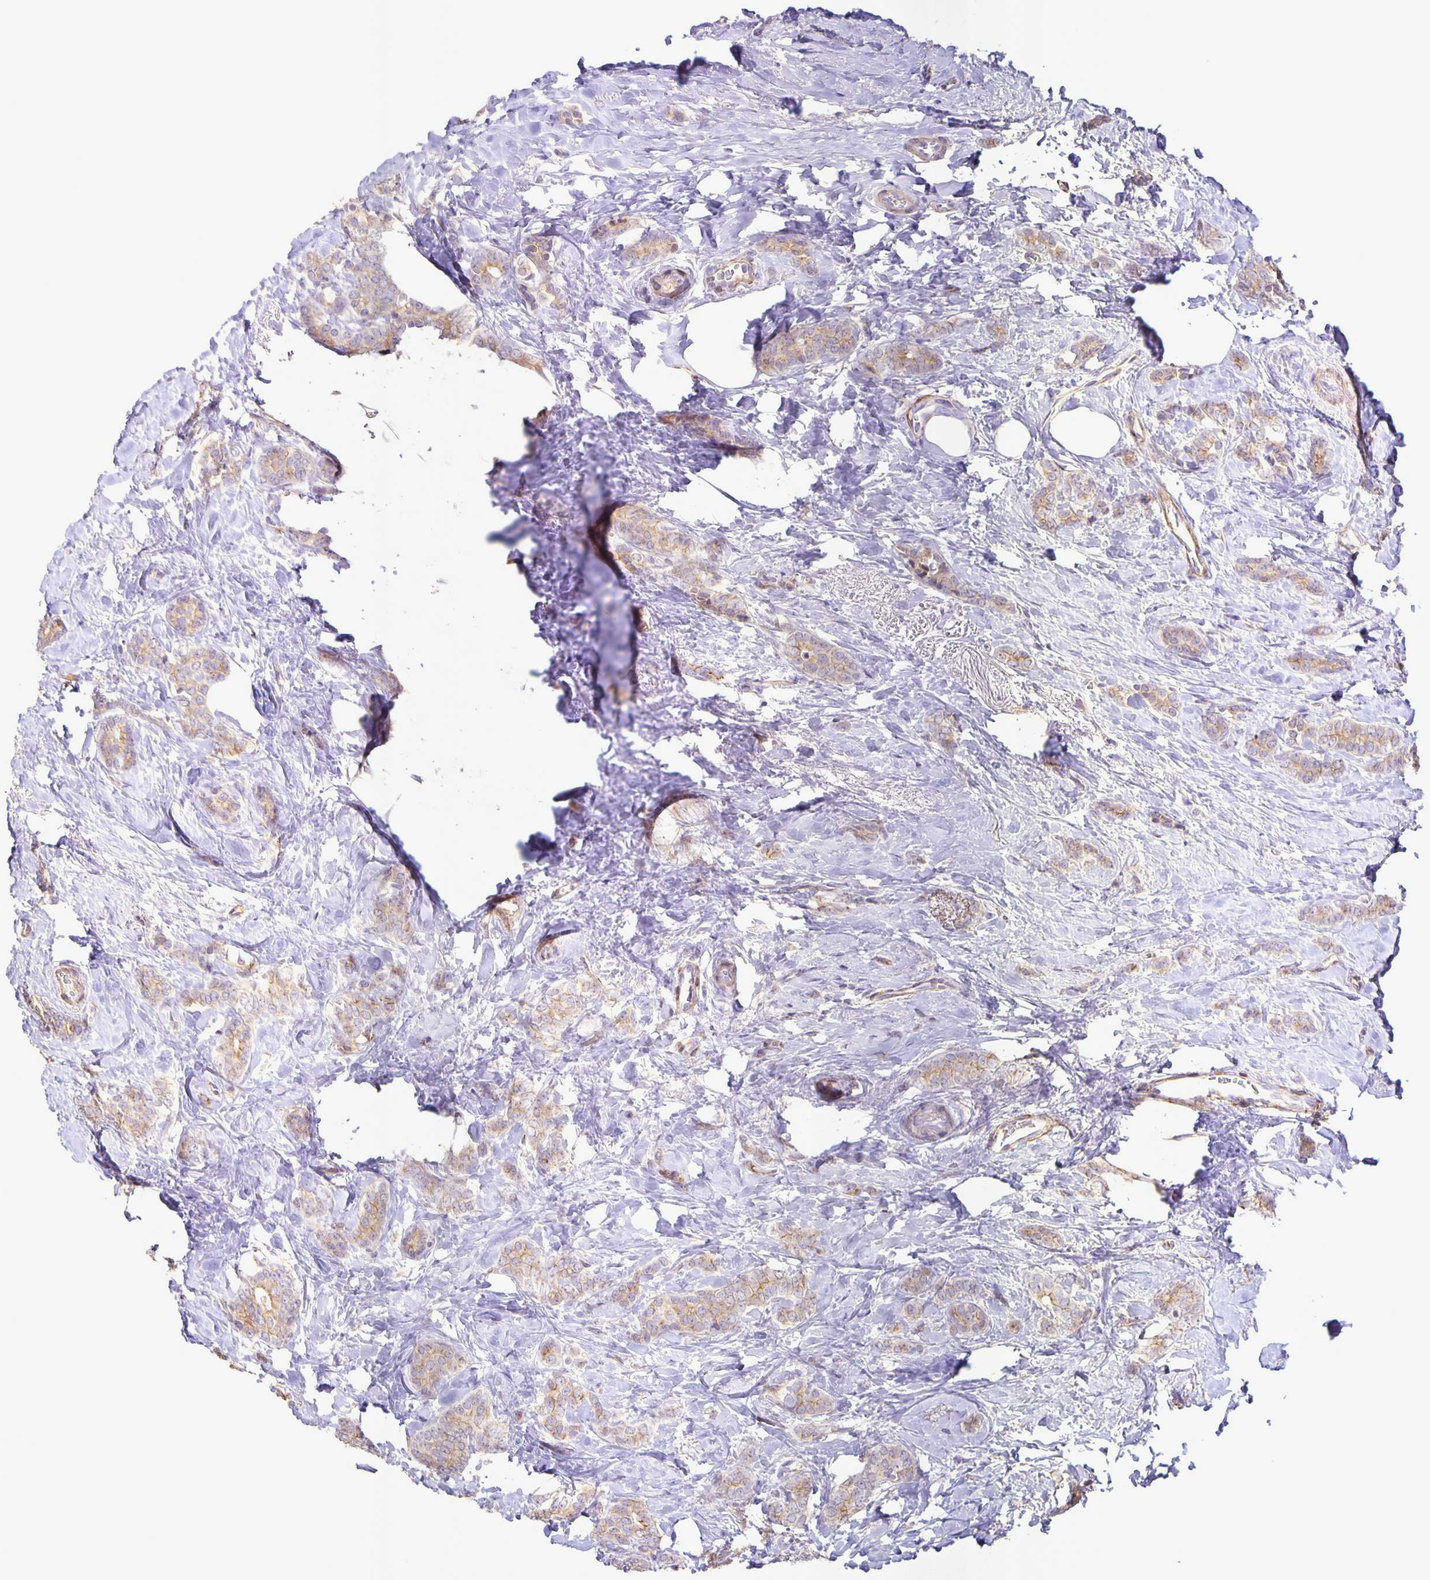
{"staining": {"intensity": "weak", "quantity": ">75%", "location": "cytoplasmic/membranous"}, "tissue": "breast cancer", "cell_type": "Tumor cells", "image_type": "cancer", "snomed": [{"axis": "morphology", "description": "Normal tissue, NOS"}, {"axis": "morphology", "description": "Duct carcinoma"}, {"axis": "topography", "description": "Breast"}], "caption": "A histopathology image of breast infiltrating ductal carcinoma stained for a protein demonstrates weak cytoplasmic/membranous brown staining in tumor cells. The protein of interest is shown in brown color, while the nuclei are stained blue.", "gene": "SRCIN1", "patient": {"sex": "female", "age": 77}}